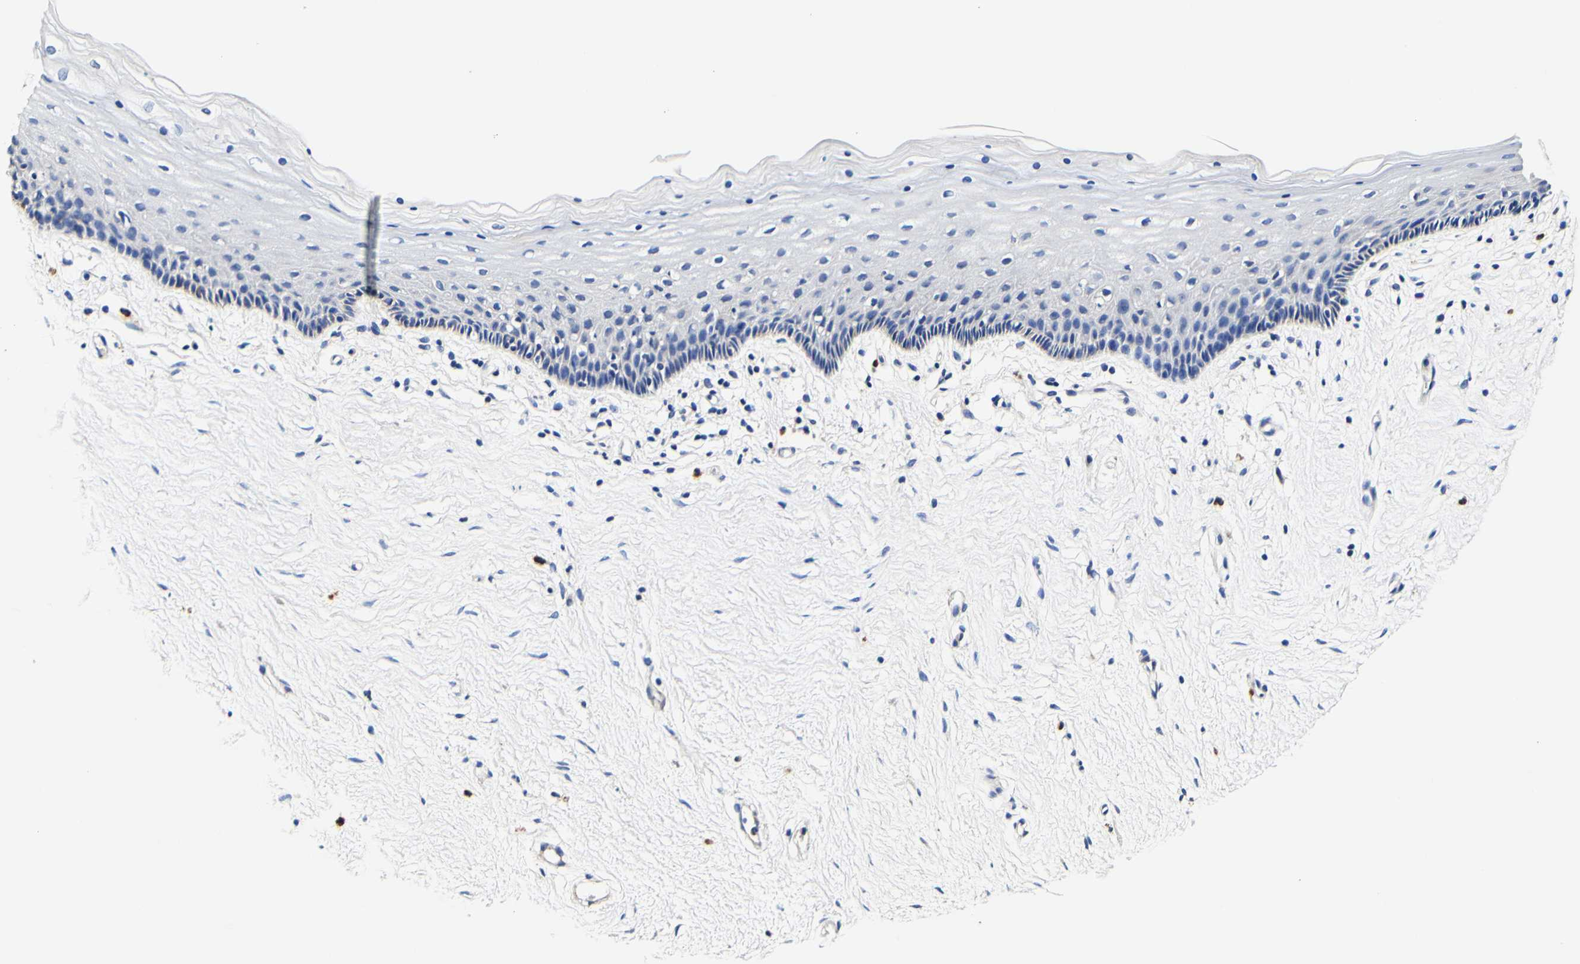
{"staining": {"intensity": "weak", "quantity": "<25%", "location": "cytoplasmic/membranous"}, "tissue": "vagina", "cell_type": "Squamous epithelial cells", "image_type": "normal", "snomed": [{"axis": "morphology", "description": "Normal tissue, NOS"}, {"axis": "topography", "description": "Vagina"}], "caption": "High magnification brightfield microscopy of normal vagina stained with DAB (3,3'-diaminobenzidine) (brown) and counterstained with hematoxylin (blue): squamous epithelial cells show no significant staining.", "gene": "CAMK4", "patient": {"sex": "female", "age": 44}}